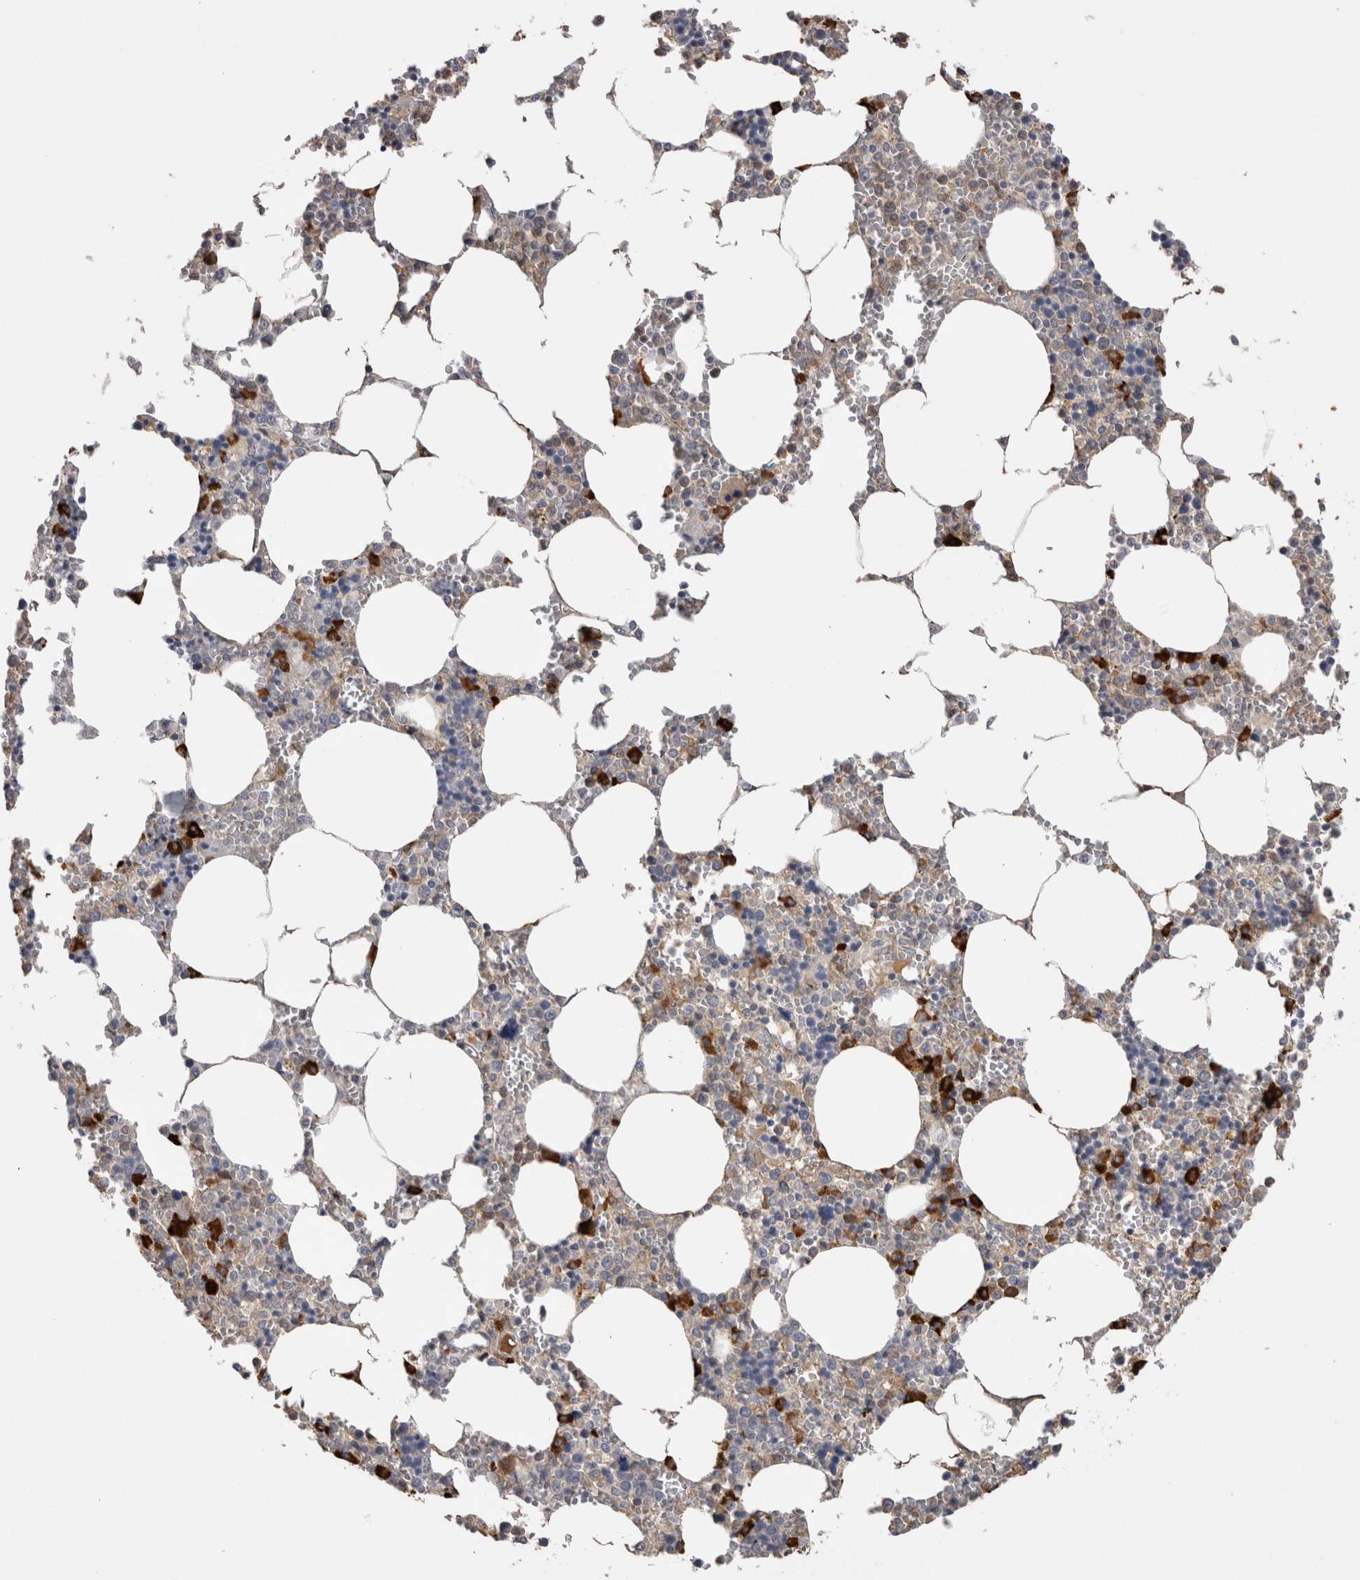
{"staining": {"intensity": "strong", "quantity": "<25%", "location": "cytoplasmic/membranous"}, "tissue": "bone marrow", "cell_type": "Hematopoietic cells", "image_type": "normal", "snomed": [{"axis": "morphology", "description": "Normal tissue, NOS"}, {"axis": "topography", "description": "Bone marrow"}], "caption": "DAB (3,3'-diaminobenzidine) immunohistochemical staining of normal bone marrow displays strong cytoplasmic/membranous protein staining in approximately <25% of hematopoietic cells. (DAB (3,3'-diaminobenzidine) = brown stain, brightfield microscopy at high magnification).", "gene": "PPP3CC", "patient": {"sex": "male", "age": 70}}